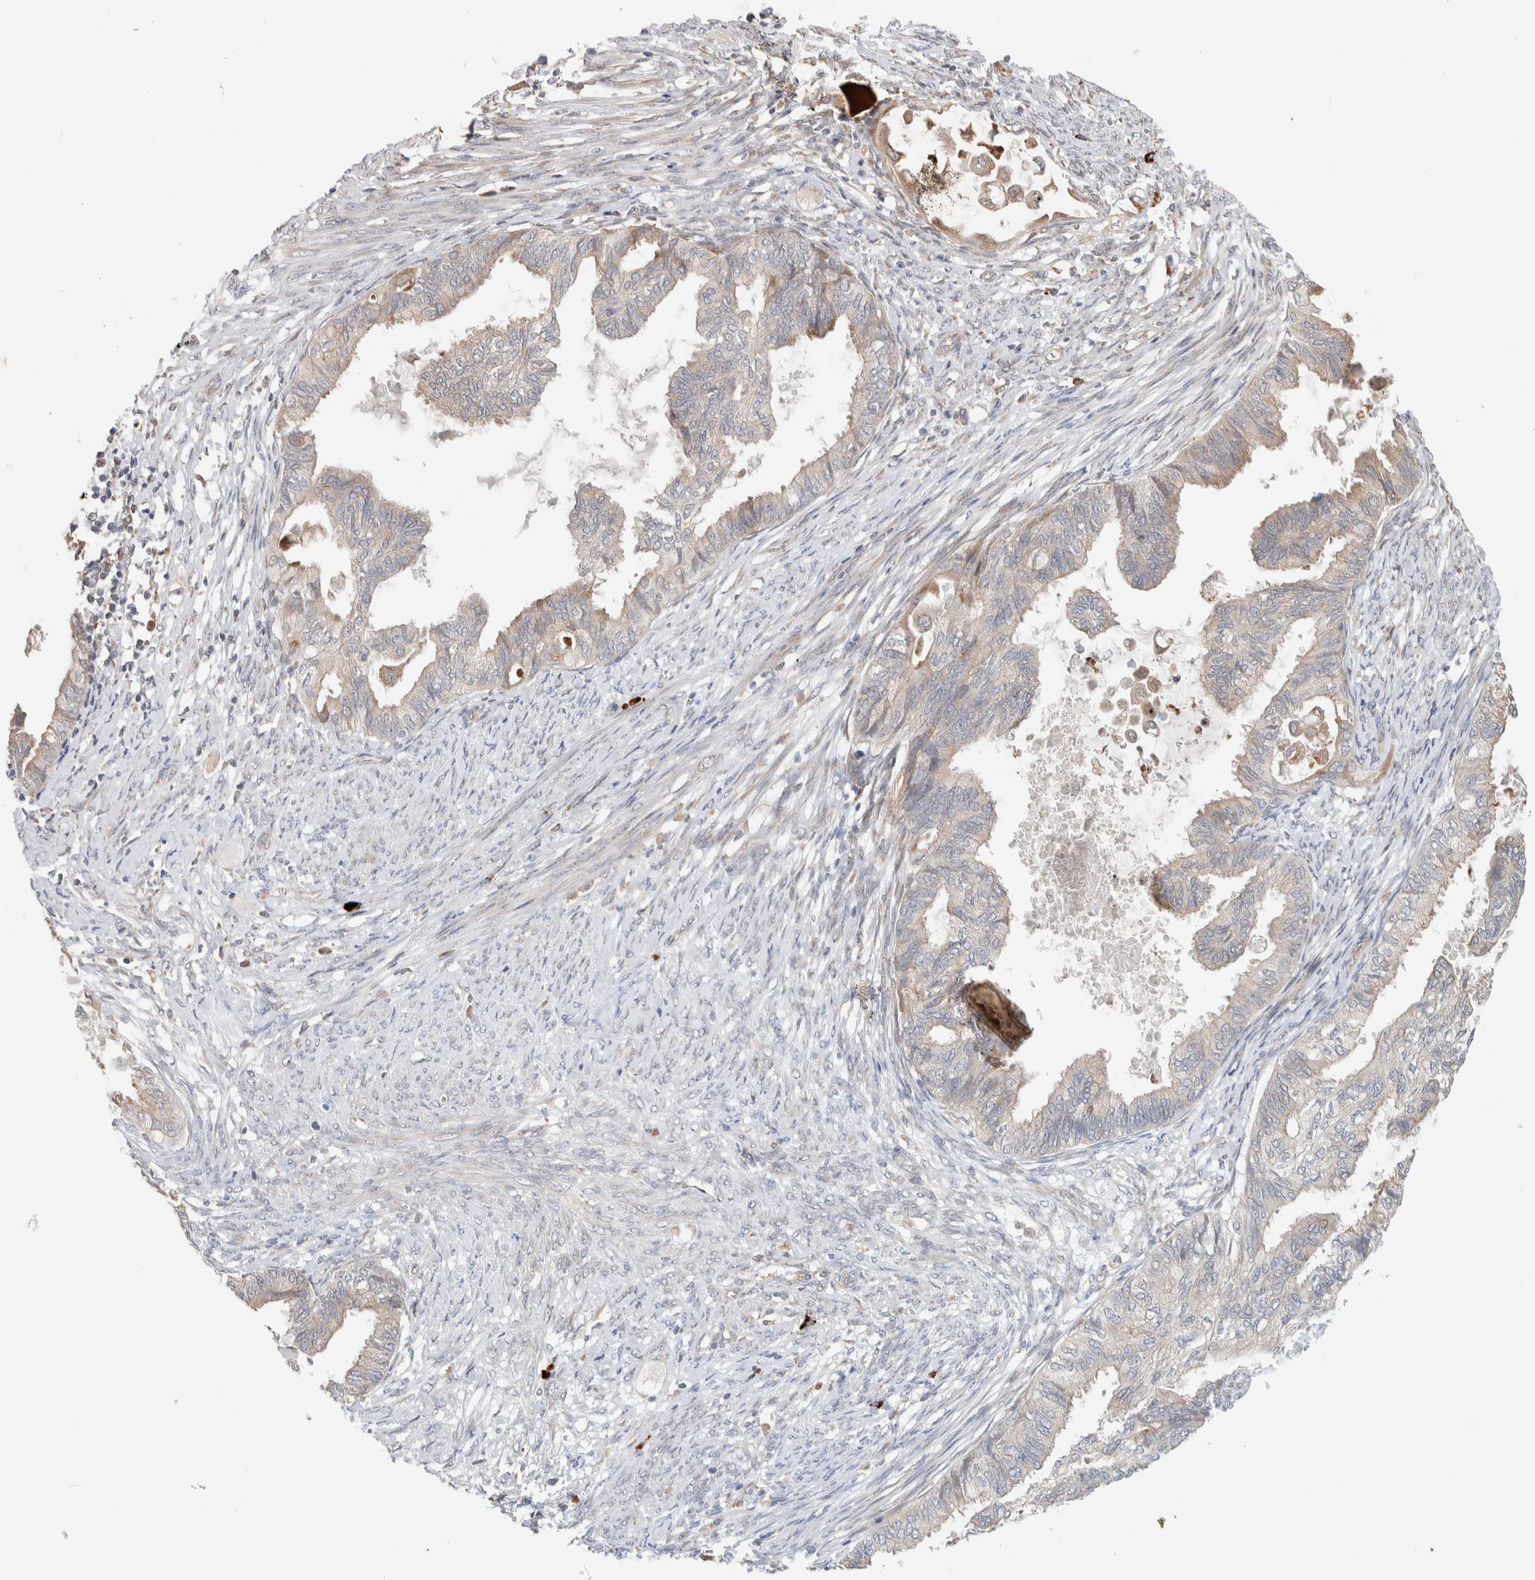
{"staining": {"intensity": "weak", "quantity": "<25%", "location": "cytoplasmic/membranous"}, "tissue": "cervical cancer", "cell_type": "Tumor cells", "image_type": "cancer", "snomed": [{"axis": "morphology", "description": "Normal tissue, NOS"}, {"axis": "morphology", "description": "Adenocarcinoma, NOS"}, {"axis": "topography", "description": "Cervix"}, {"axis": "topography", "description": "Endometrium"}], "caption": "Tumor cells are negative for protein expression in human cervical cancer (adenocarcinoma).", "gene": "ADCY8", "patient": {"sex": "female", "age": 86}}